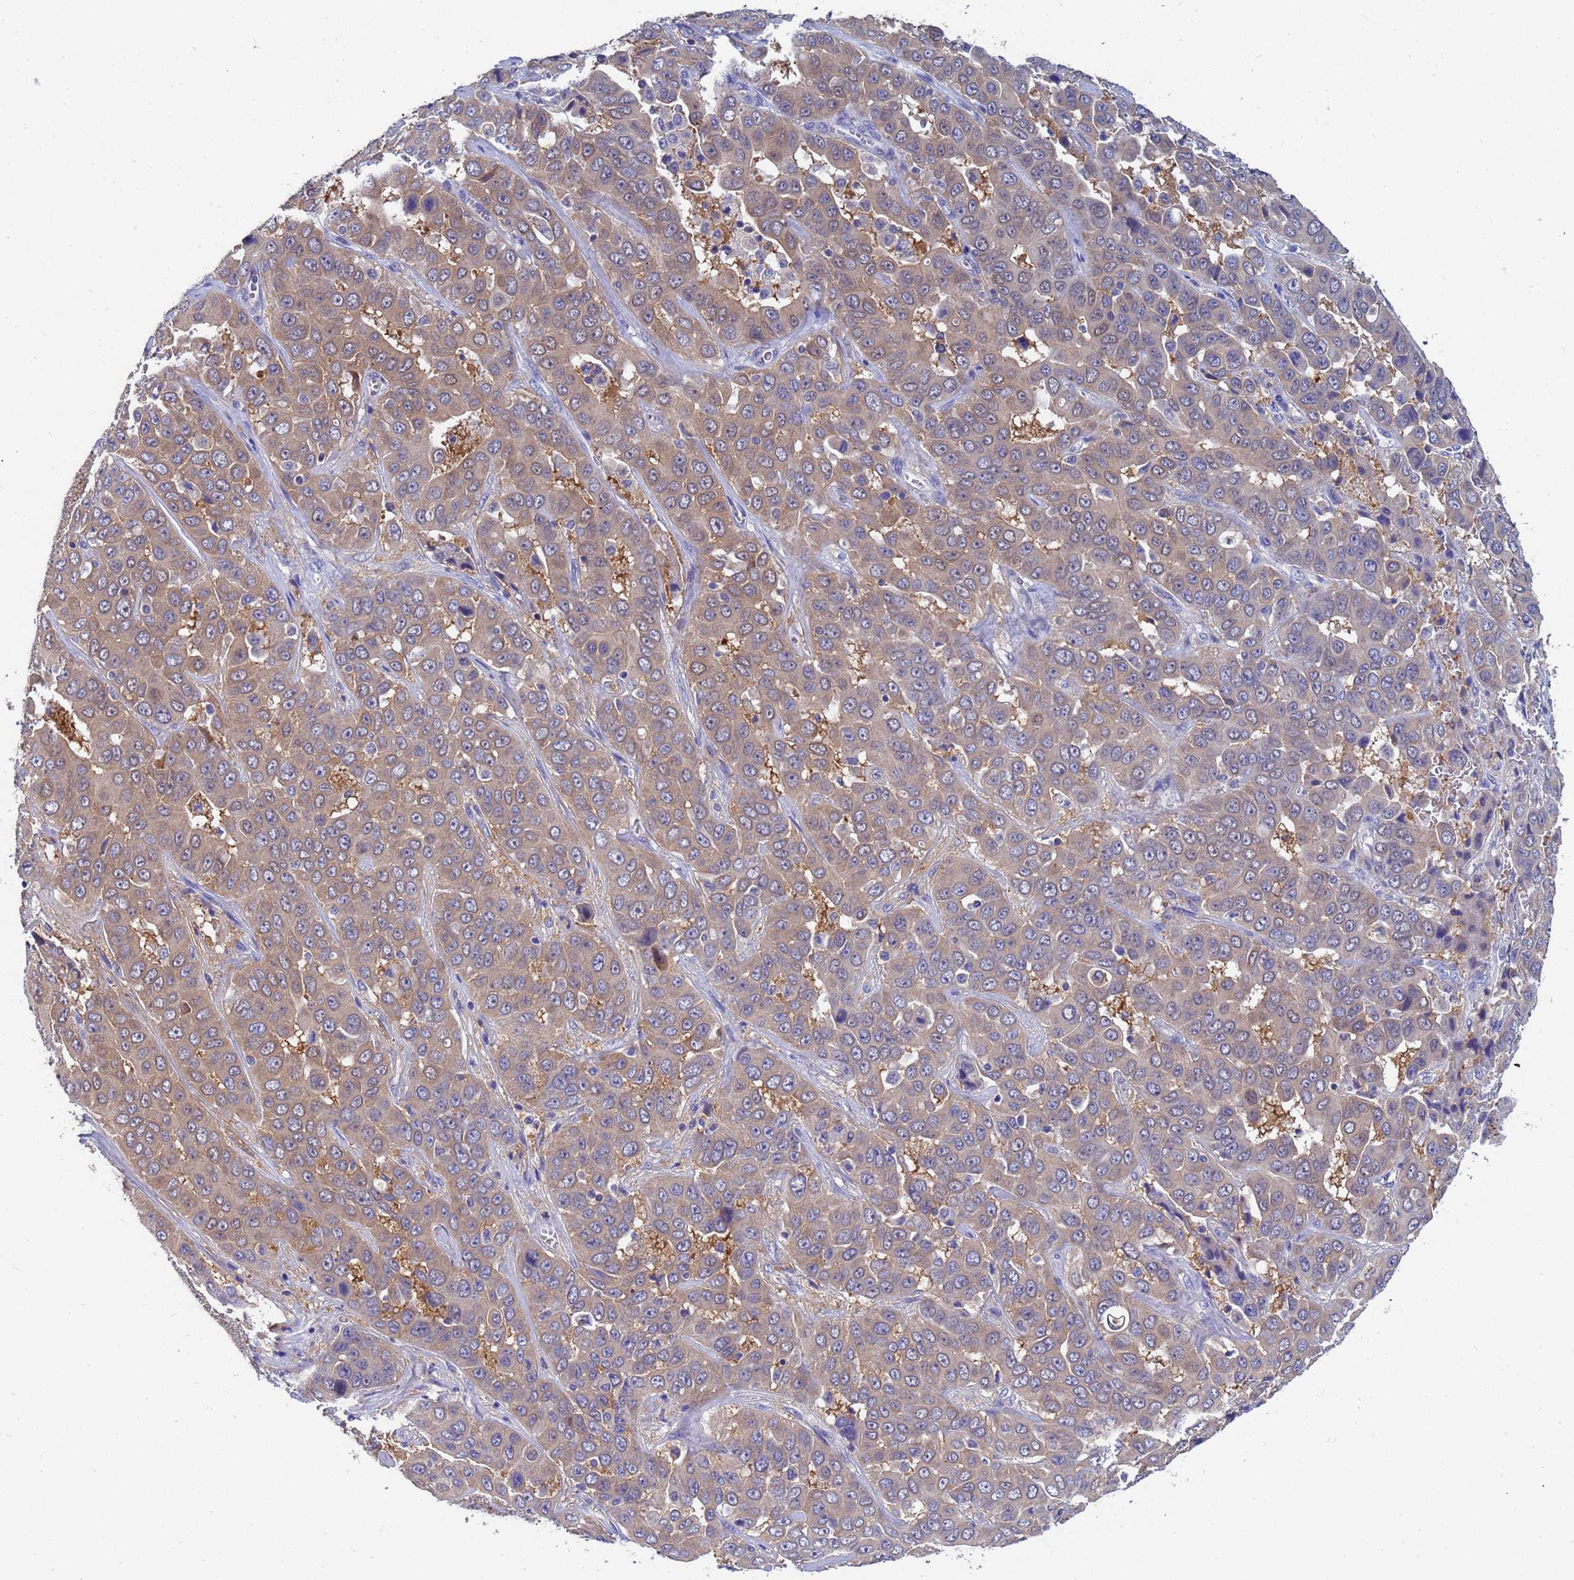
{"staining": {"intensity": "moderate", "quantity": ">75%", "location": "cytoplasmic/membranous"}, "tissue": "liver cancer", "cell_type": "Tumor cells", "image_type": "cancer", "snomed": [{"axis": "morphology", "description": "Cholangiocarcinoma"}, {"axis": "topography", "description": "Liver"}], "caption": "Cholangiocarcinoma (liver) stained with DAB (3,3'-diaminobenzidine) immunohistochemistry (IHC) reveals medium levels of moderate cytoplasmic/membranous positivity in about >75% of tumor cells.", "gene": "TTLL11", "patient": {"sex": "female", "age": 52}}